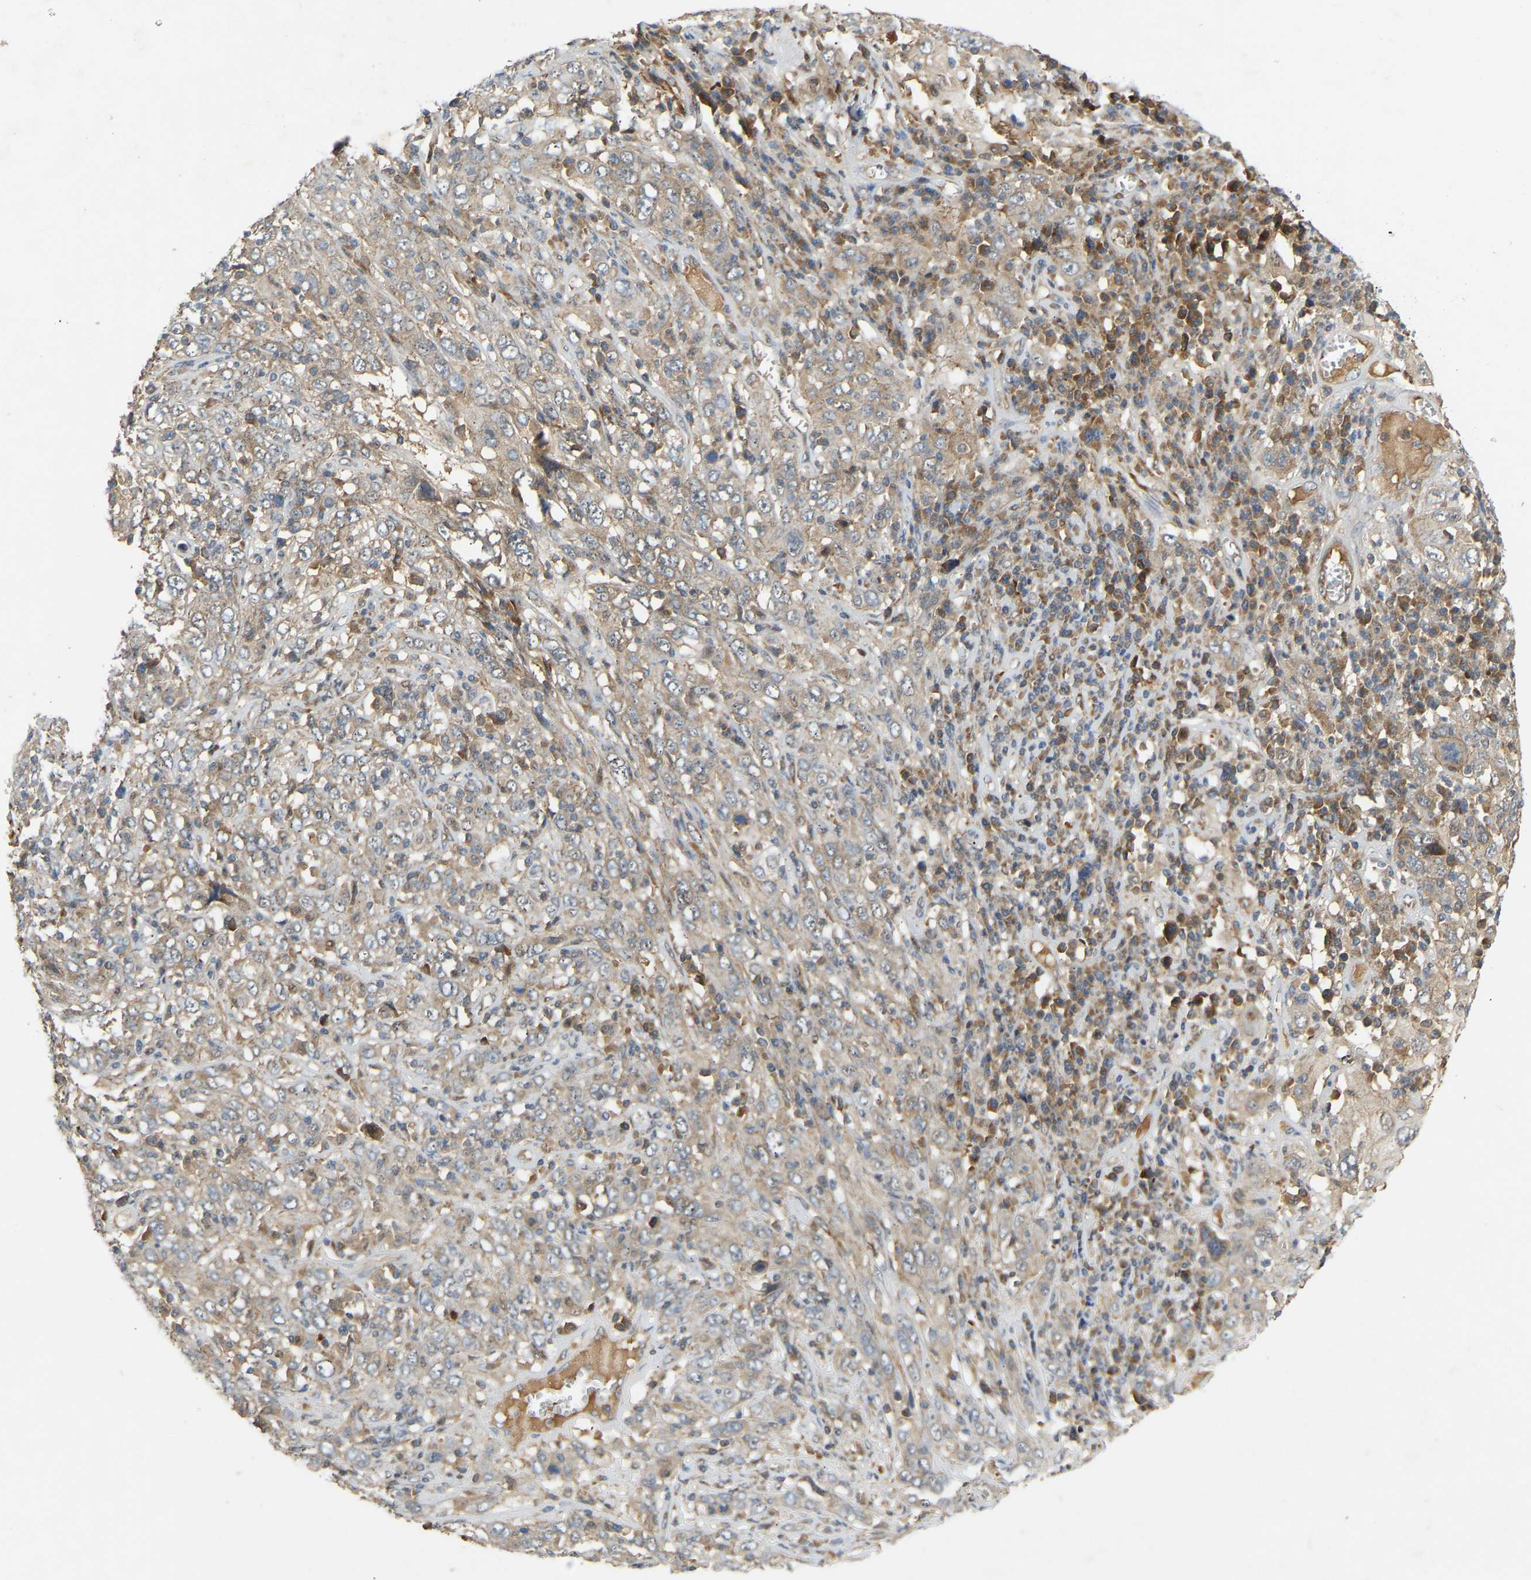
{"staining": {"intensity": "negative", "quantity": "none", "location": "none"}, "tissue": "cervical cancer", "cell_type": "Tumor cells", "image_type": "cancer", "snomed": [{"axis": "morphology", "description": "Squamous cell carcinoma, NOS"}, {"axis": "topography", "description": "Cervix"}], "caption": "IHC of human squamous cell carcinoma (cervical) displays no staining in tumor cells. (Stains: DAB immunohistochemistry with hematoxylin counter stain, Microscopy: brightfield microscopy at high magnification).", "gene": "PTCD1", "patient": {"sex": "female", "age": 46}}